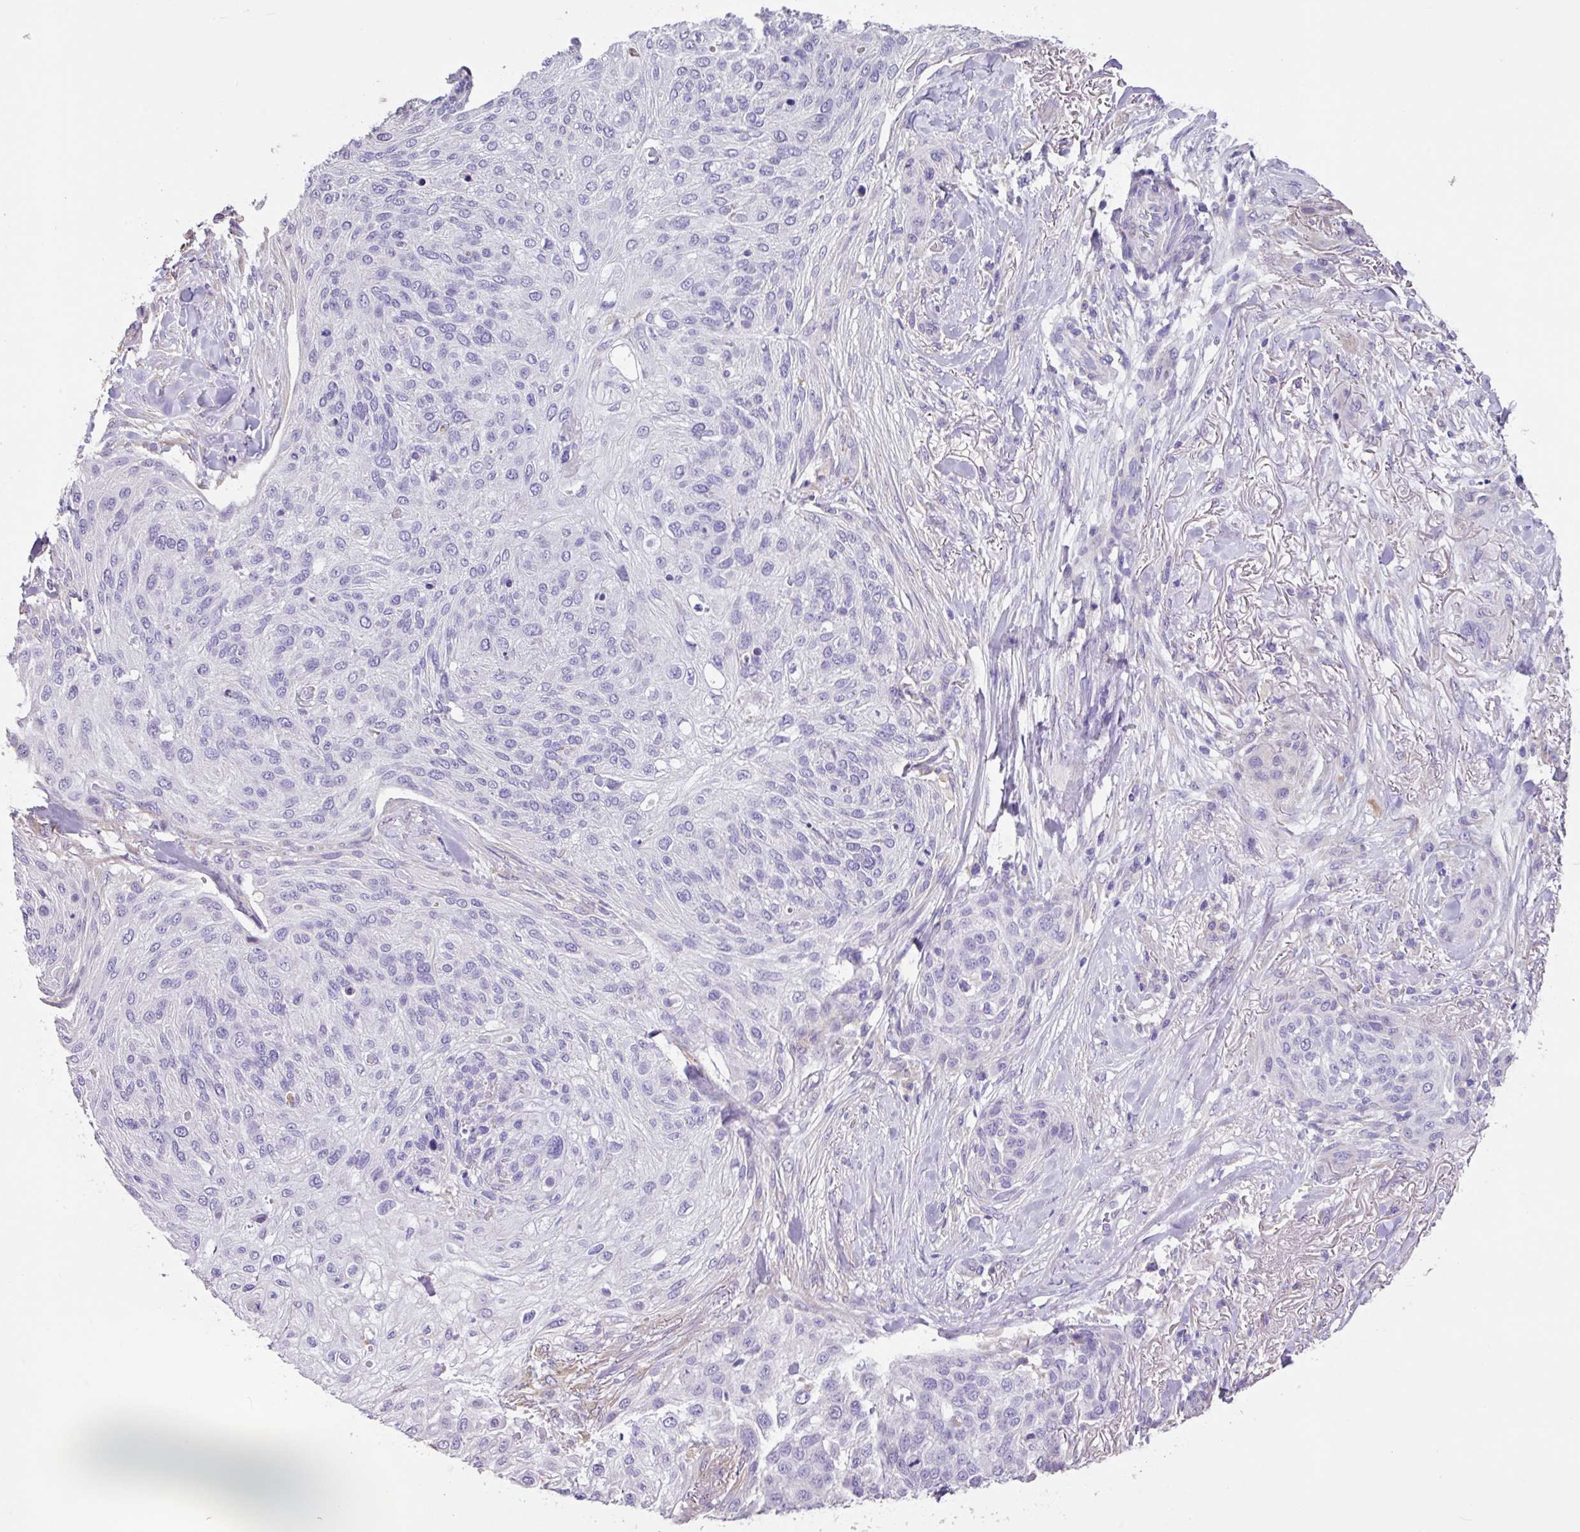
{"staining": {"intensity": "negative", "quantity": "none", "location": "none"}, "tissue": "skin cancer", "cell_type": "Tumor cells", "image_type": "cancer", "snomed": [{"axis": "morphology", "description": "Squamous cell carcinoma, NOS"}, {"axis": "topography", "description": "Skin"}], "caption": "The micrograph shows no significant positivity in tumor cells of skin cancer (squamous cell carcinoma). (Stains: DAB (3,3'-diaminobenzidine) immunohistochemistry (IHC) with hematoxylin counter stain, Microscopy: brightfield microscopy at high magnification).", "gene": "ZG16", "patient": {"sex": "female", "age": 87}}